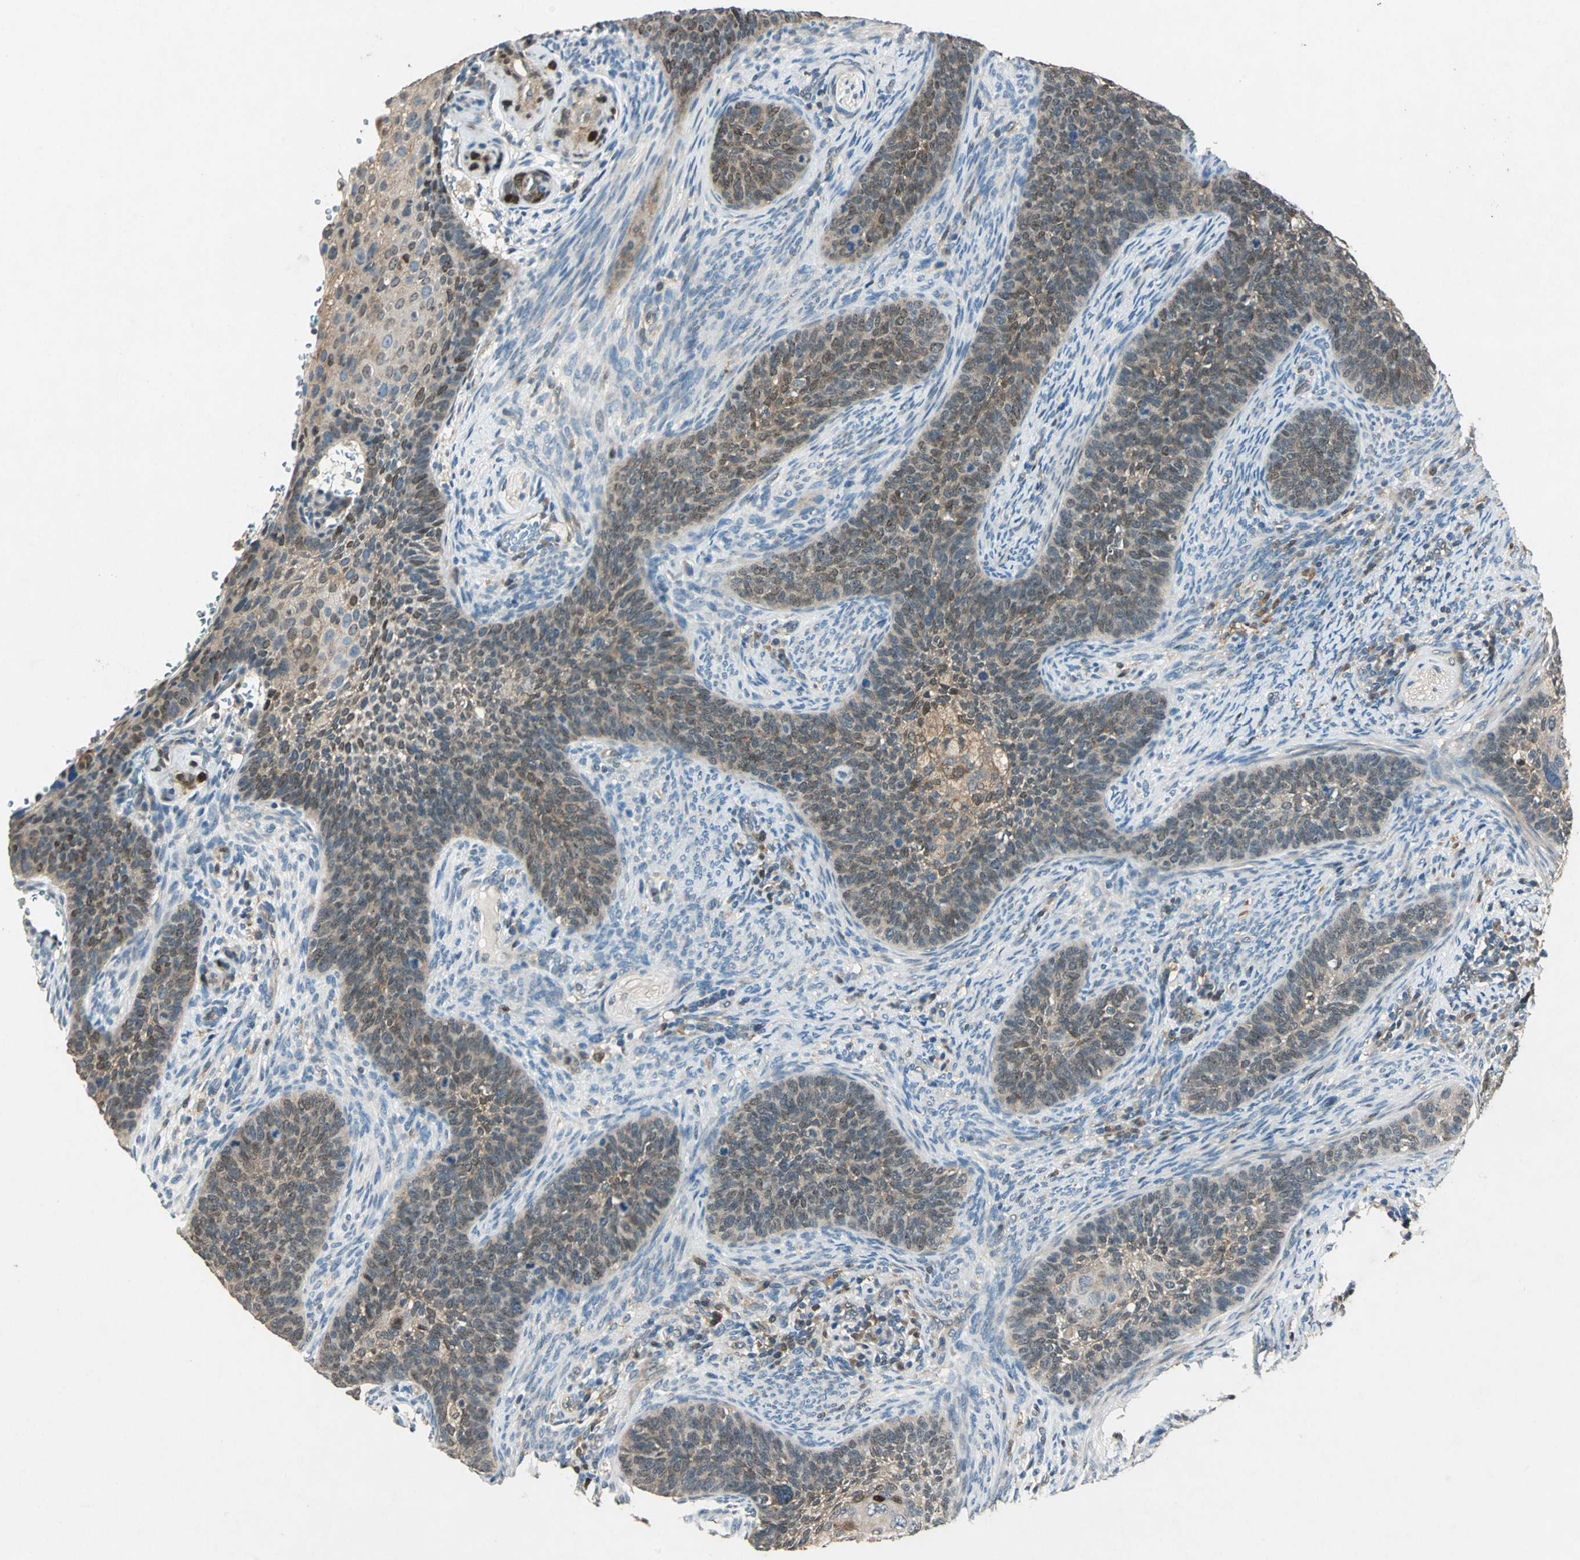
{"staining": {"intensity": "moderate", "quantity": ">75%", "location": "cytoplasmic/membranous,nuclear"}, "tissue": "cervical cancer", "cell_type": "Tumor cells", "image_type": "cancer", "snomed": [{"axis": "morphology", "description": "Squamous cell carcinoma, NOS"}, {"axis": "topography", "description": "Cervix"}], "caption": "DAB immunohistochemical staining of human squamous cell carcinoma (cervical) displays moderate cytoplasmic/membranous and nuclear protein expression in about >75% of tumor cells. Nuclei are stained in blue.", "gene": "RRM2B", "patient": {"sex": "female", "age": 33}}